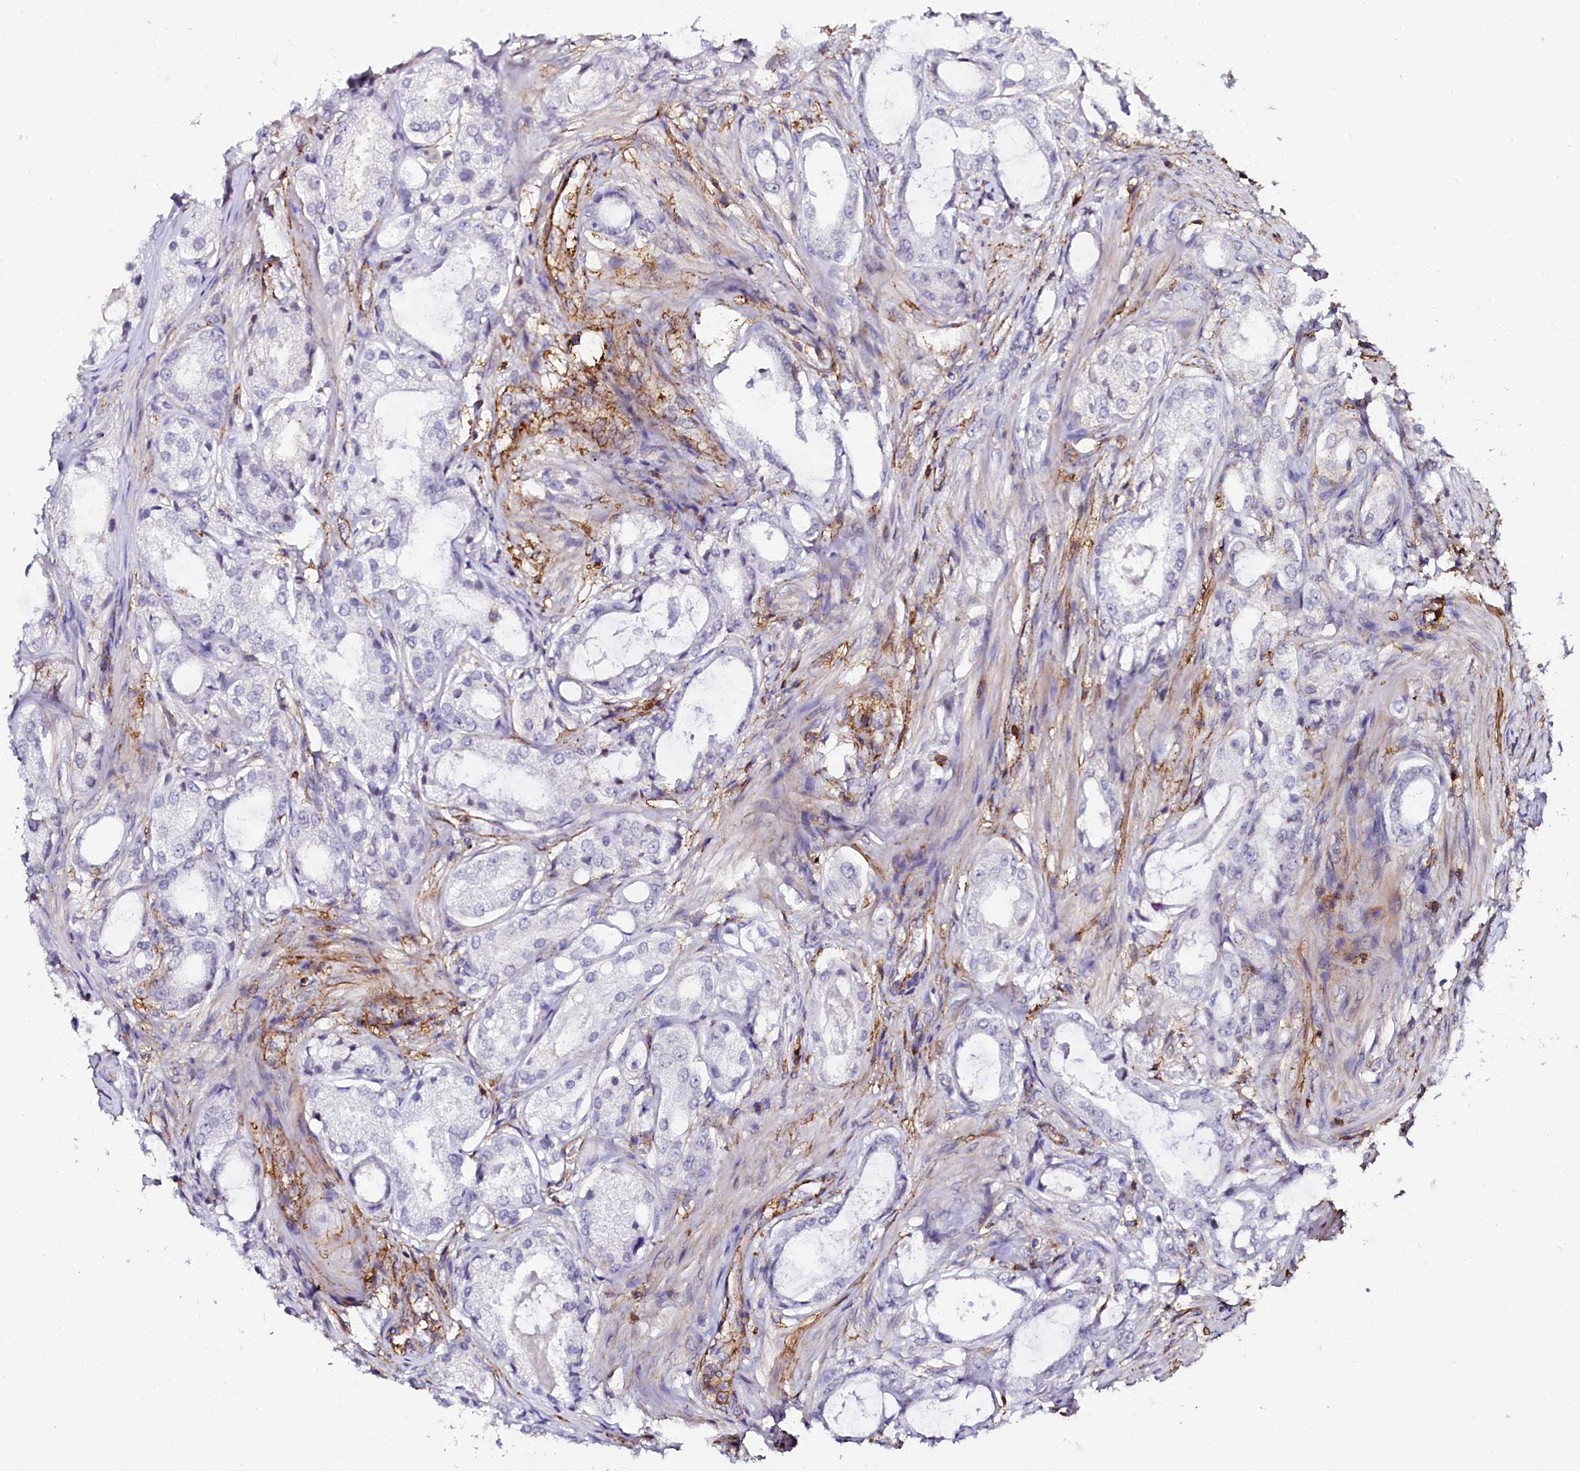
{"staining": {"intensity": "negative", "quantity": "none", "location": "none"}, "tissue": "prostate cancer", "cell_type": "Tumor cells", "image_type": "cancer", "snomed": [{"axis": "morphology", "description": "Adenocarcinoma, Low grade"}, {"axis": "topography", "description": "Prostate"}], "caption": "The histopathology image displays no significant staining in tumor cells of prostate low-grade adenocarcinoma.", "gene": "AAAS", "patient": {"sex": "male", "age": 68}}